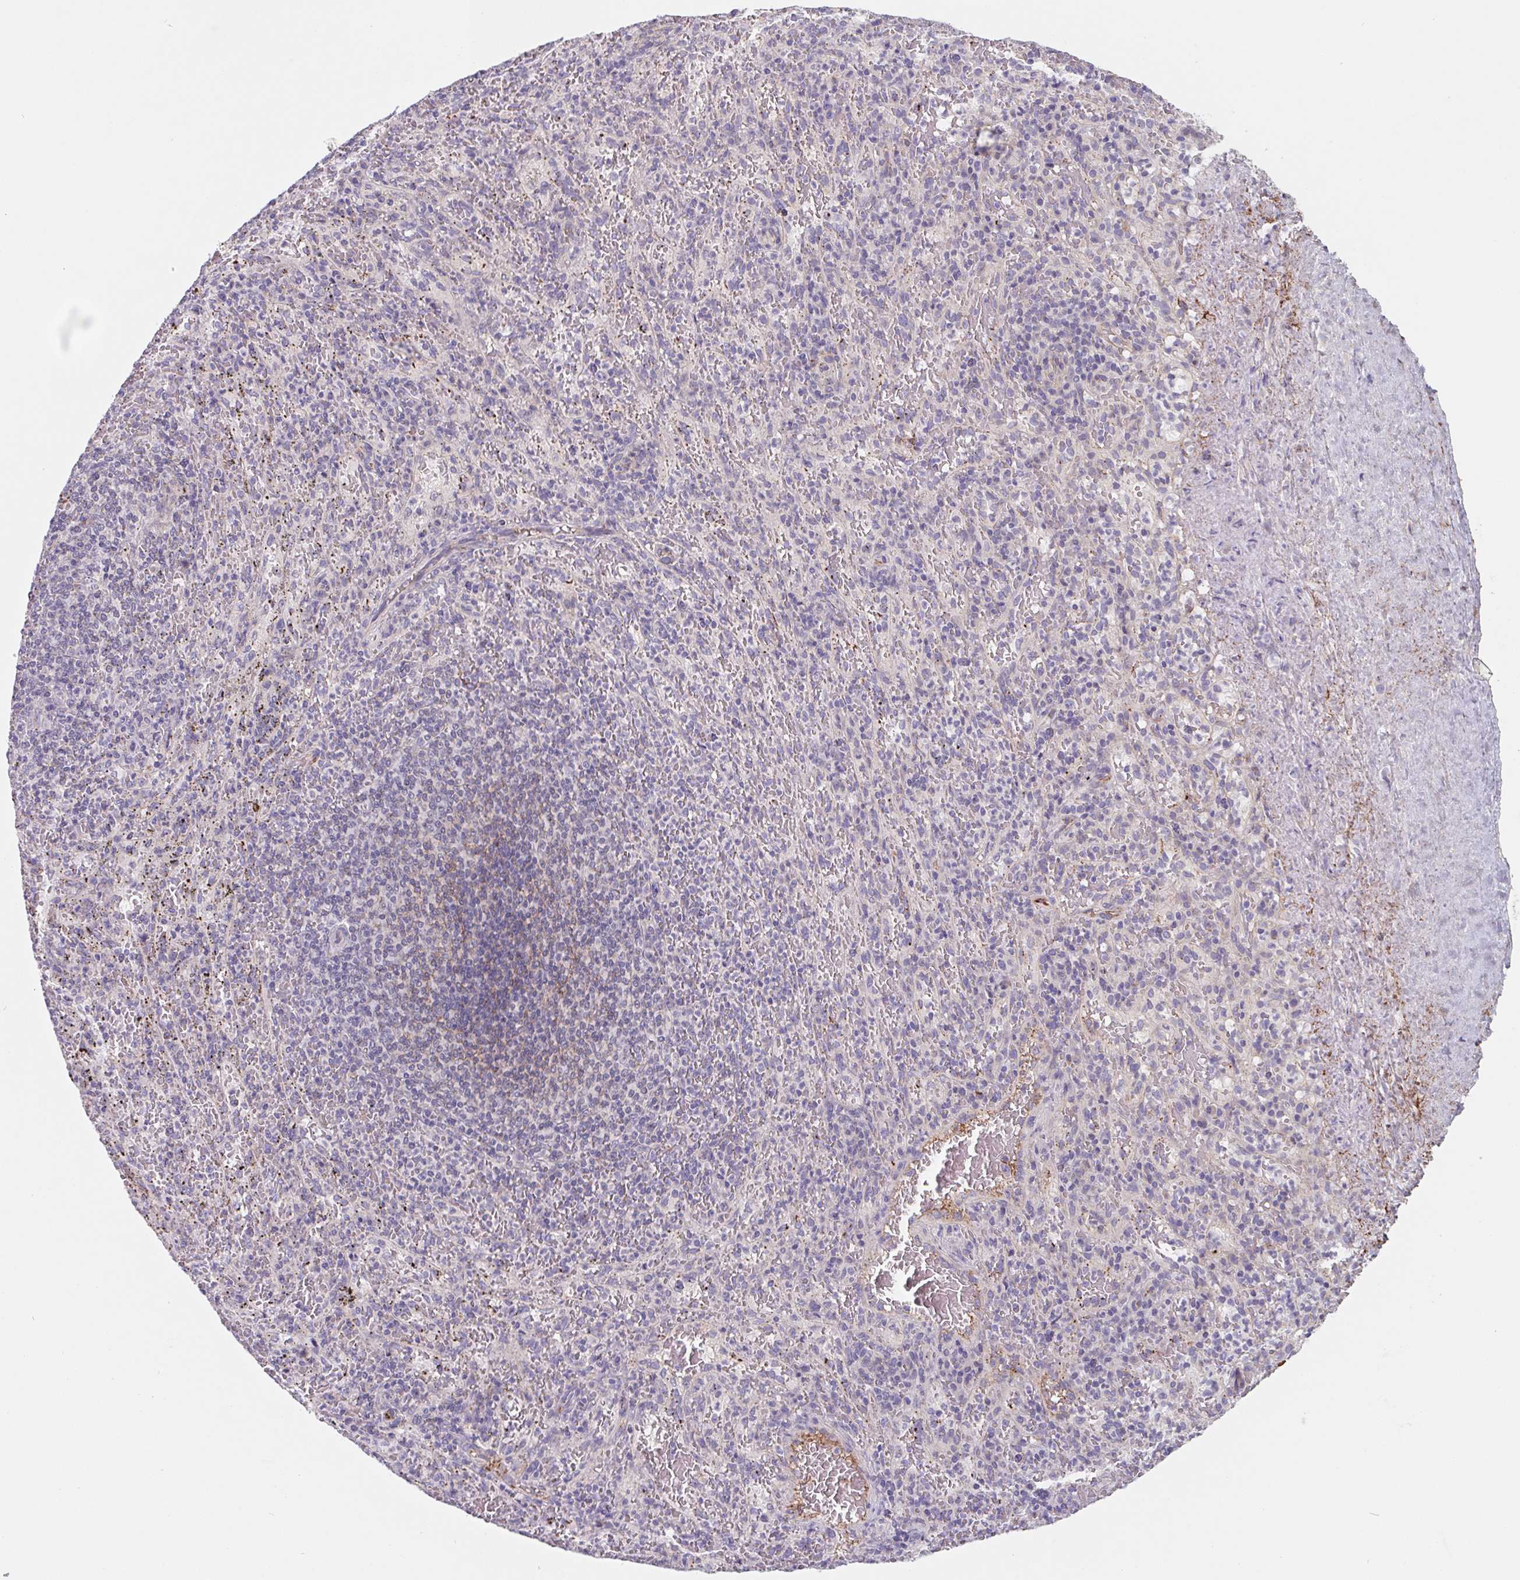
{"staining": {"intensity": "negative", "quantity": "none", "location": "none"}, "tissue": "spleen", "cell_type": "Cells in red pulp", "image_type": "normal", "snomed": [{"axis": "morphology", "description": "Normal tissue, NOS"}, {"axis": "topography", "description": "Spleen"}], "caption": "This is a micrograph of immunohistochemistry staining of benign spleen, which shows no positivity in cells in red pulp.", "gene": "LPA", "patient": {"sex": "male", "age": 57}}